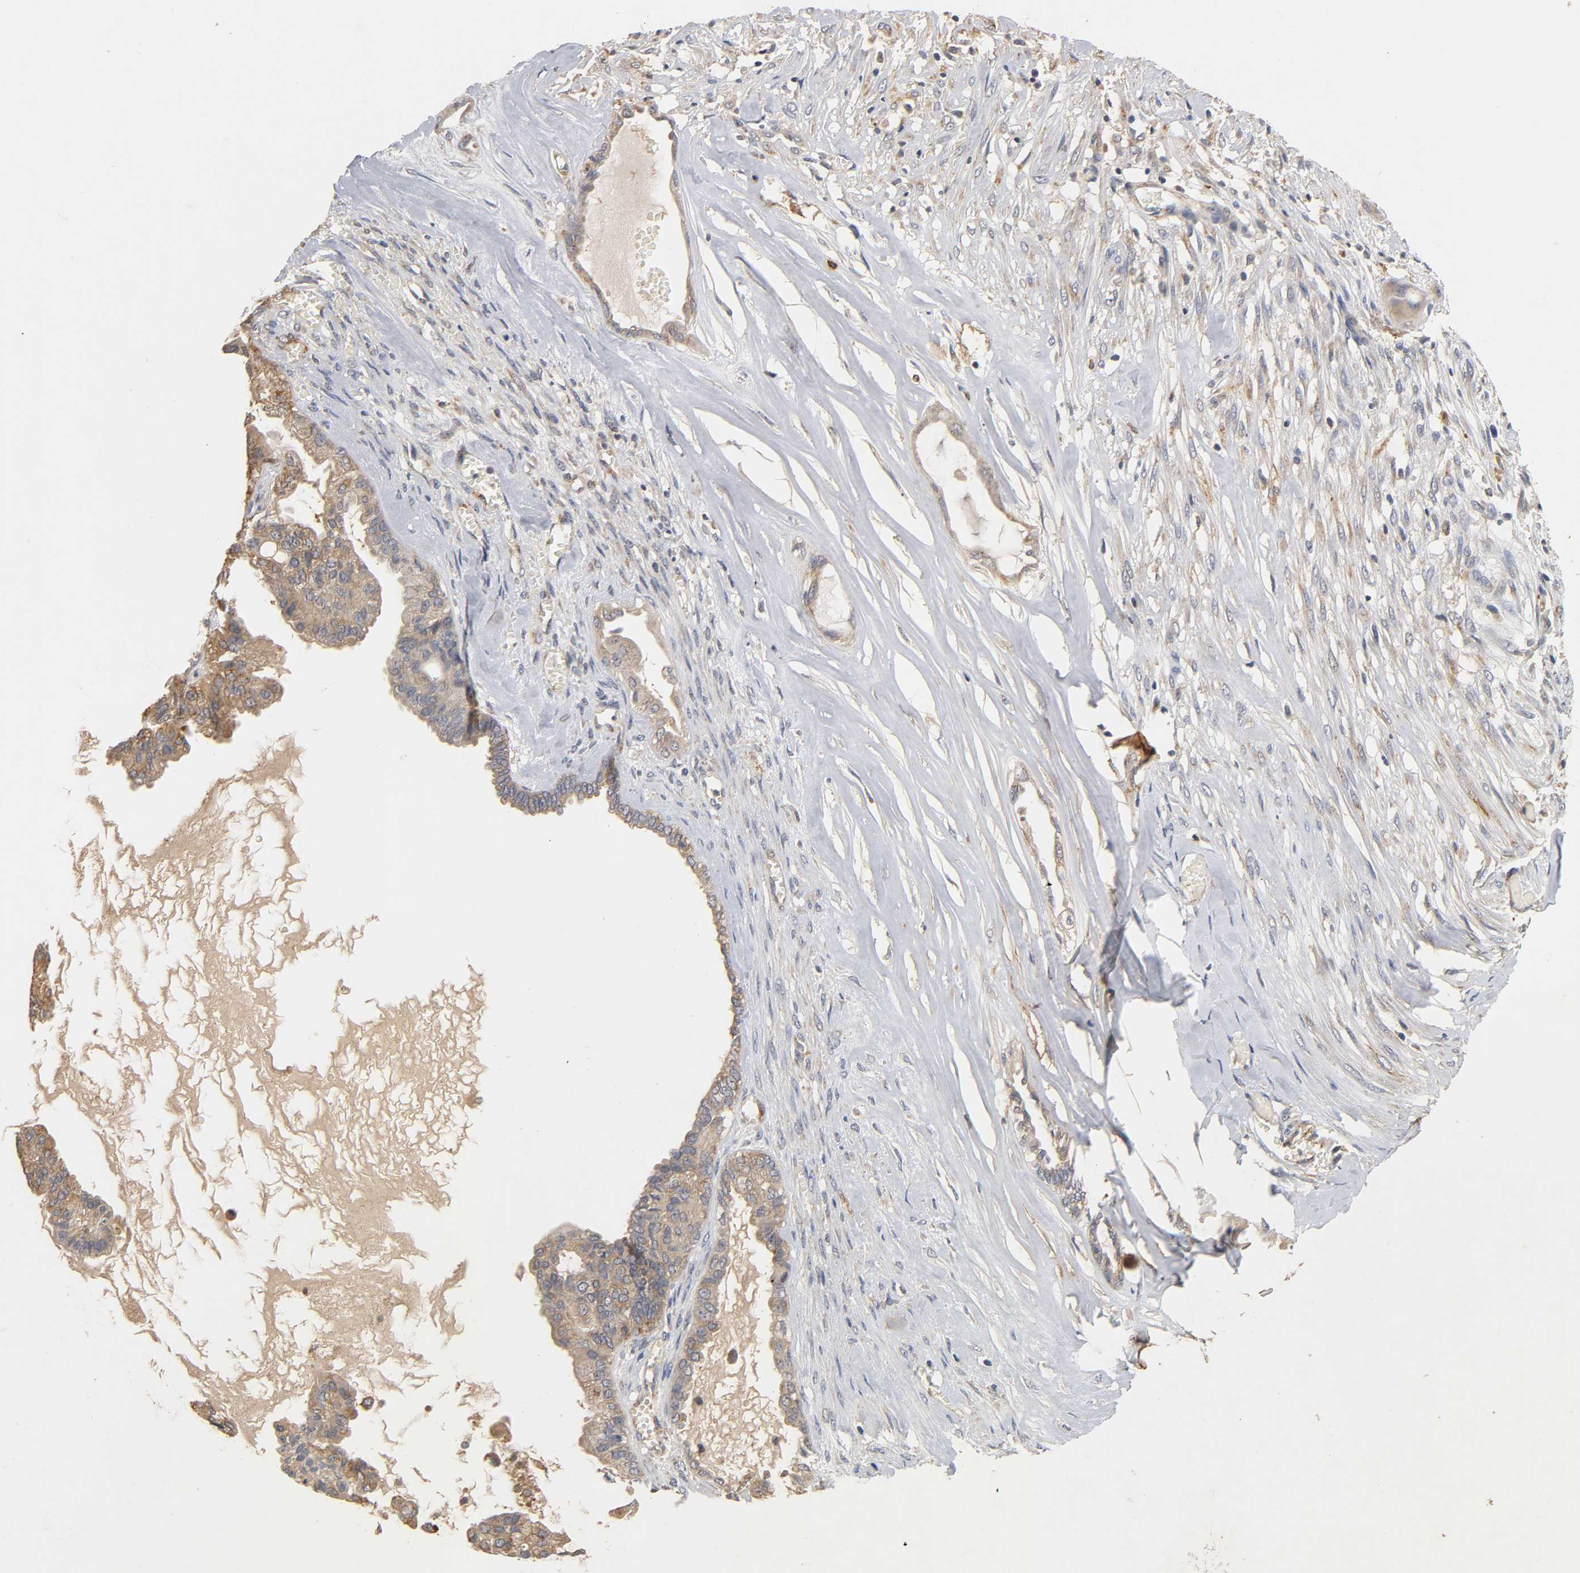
{"staining": {"intensity": "moderate", "quantity": ">75%", "location": "cytoplasmic/membranous"}, "tissue": "ovarian cancer", "cell_type": "Tumor cells", "image_type": "cancer", "snomed": [{"axis": "morphology", "description": "Carcinoma, NOS"}, {"axis": "morphology", "description": "Carcinoma, endometroid"}, {"axis": "topography", "description": "Ovary"}], "caption": "Endometroid carcinoma (ovarian) tissue exhibits moderate cytoplasmic/membranous positivity in about >75% of tumor cells, visualized by immunohistochemistry.", "gene": "SCAP", "patient": {"sex": "female", "age": 50}}